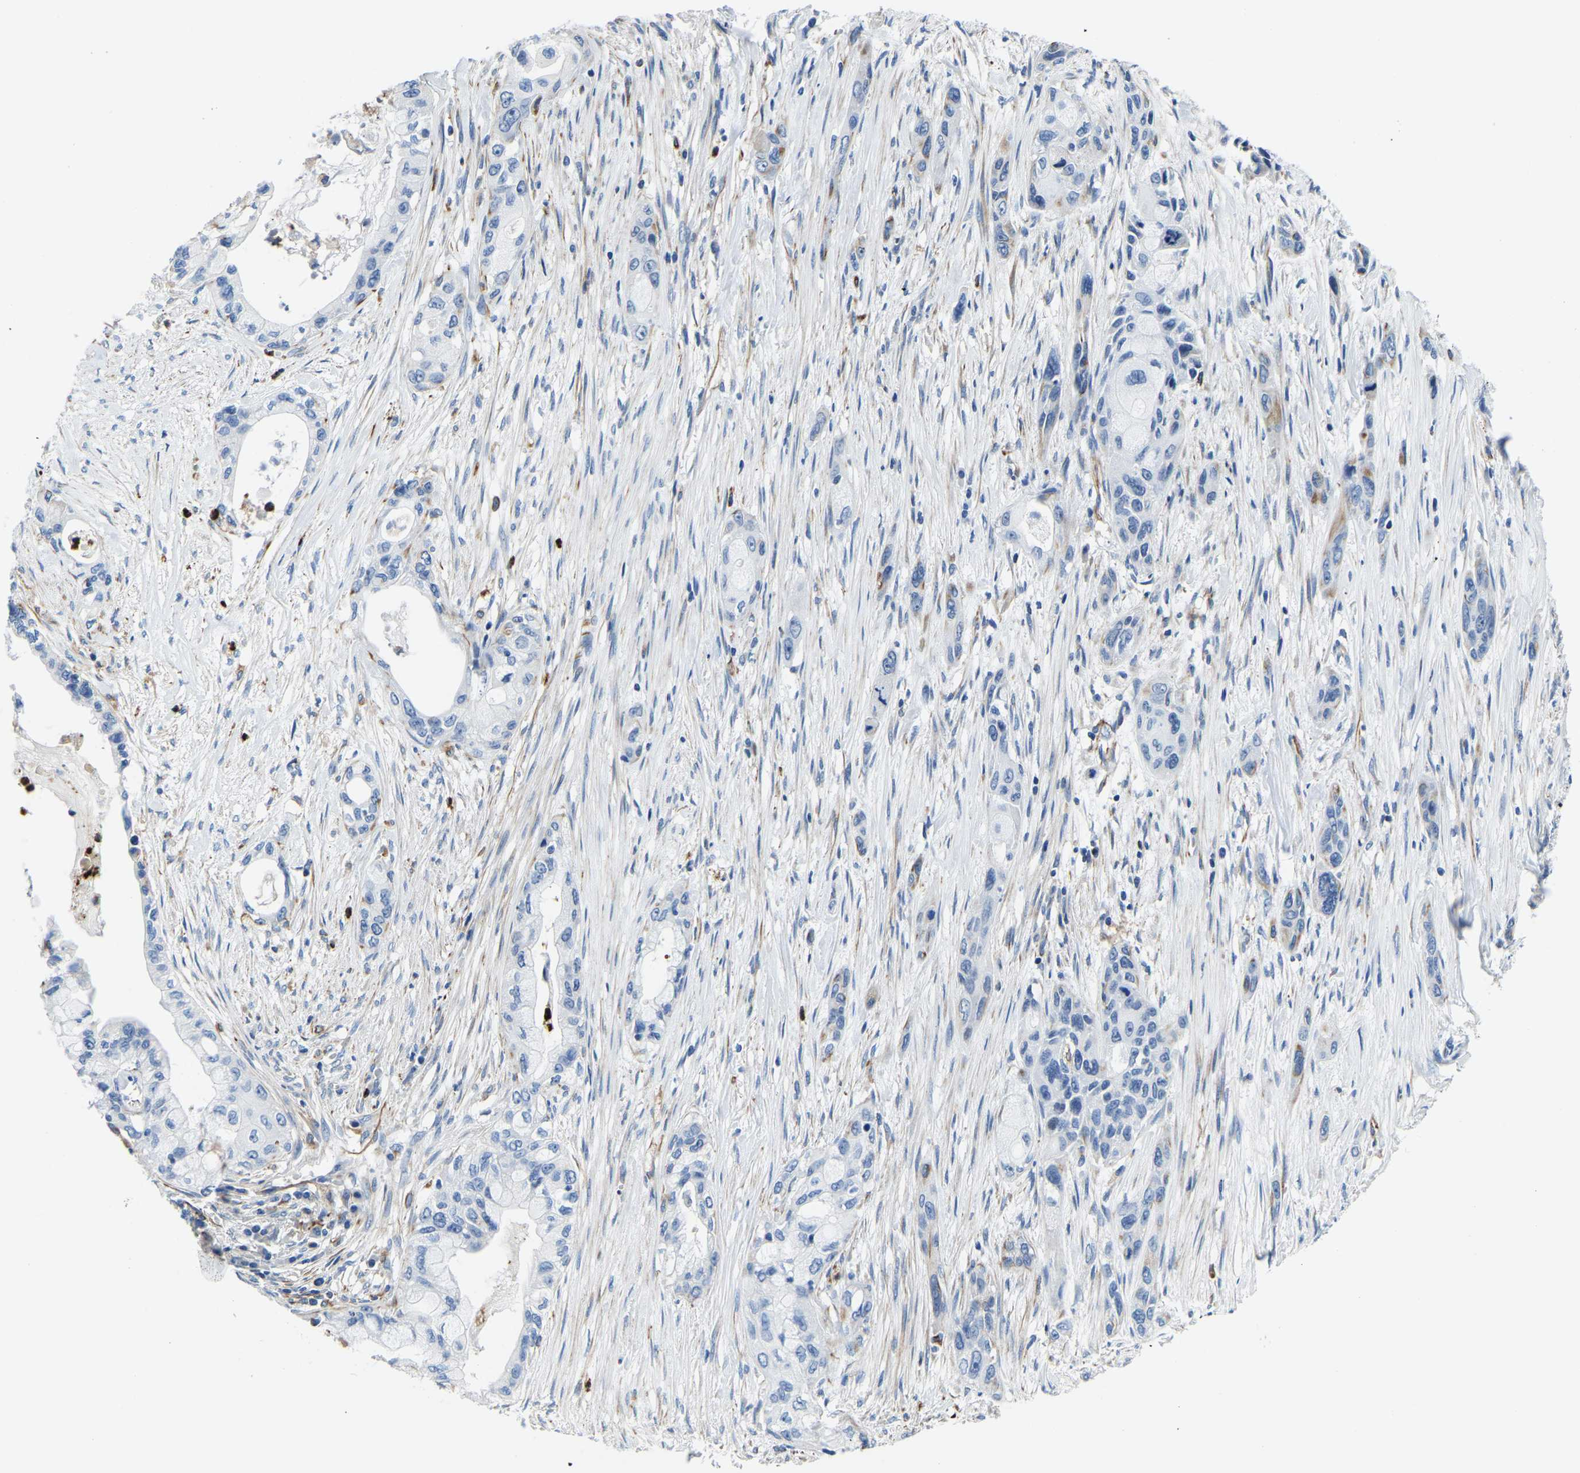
{"staining": {"intensity": "negative", "quantity": "none", "location": "none"}, "tissue": "pancreatic cancer", "cell_type": "Tumor cells", "image_type": "cancer", "snomed": [{"axis": "morphology", "description": "Adenocarcinoma, NOS"}, {"axis": "topography", "description": "Pancreas"}], "caption": "A histopathology image of human adenocarcinoma (pancreatic) is negative for staining in tumor cells.", "gene": "MS4A3", "patient": {"sex": "male", "age": 53}}